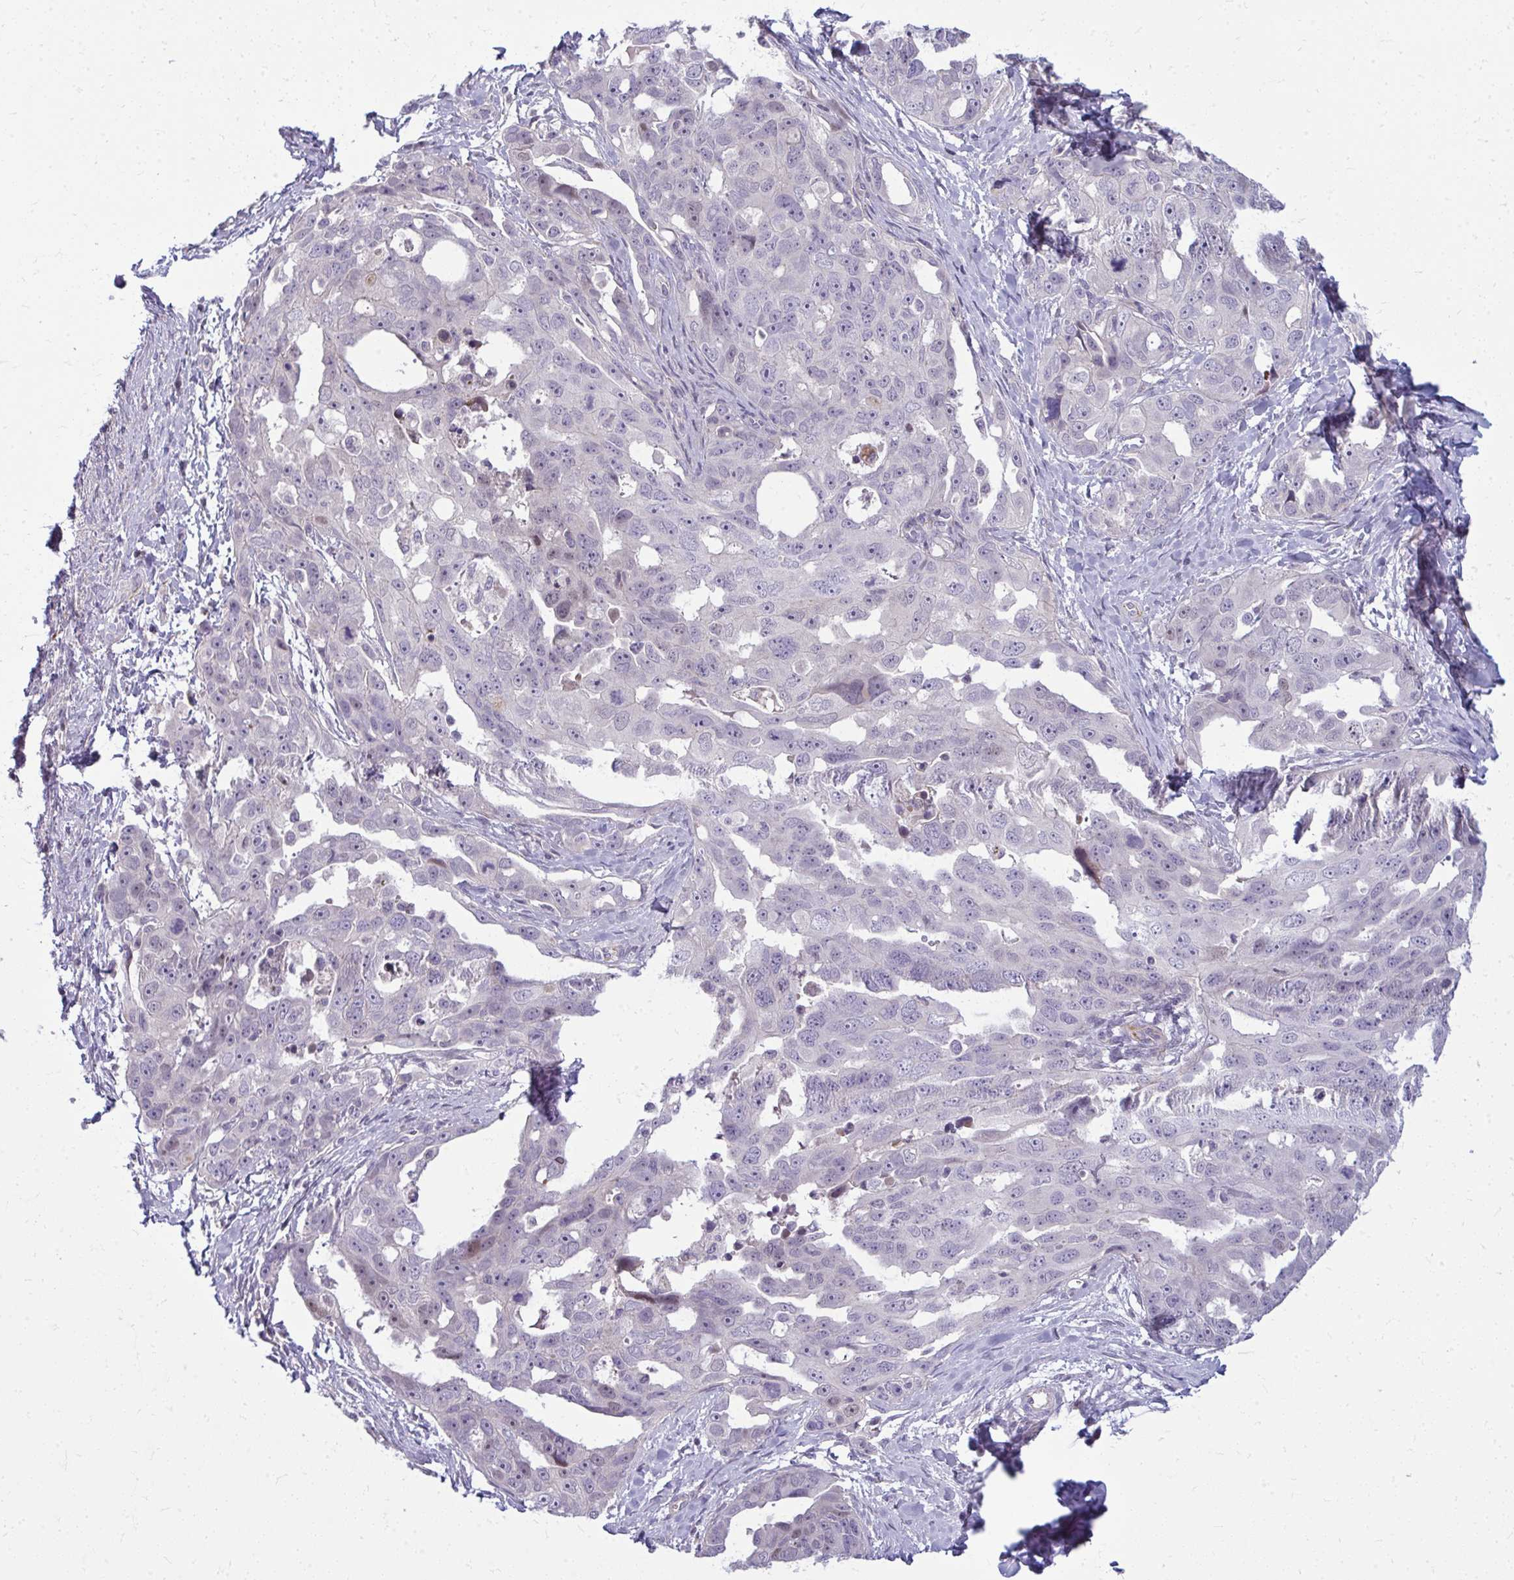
{"staining": {"intensity": "negative", "quantity": "none", "location": "none"}, "tissue": "ovarian cancer", "cell_type": "Tumor cells", "image_type": "cancer", "snomed": [{"axis": "morphology", "description": "Carcinoma, endometroid"}, {"axis": "topography", "description": "Ovary"}], "caption": "Photomicrograph shows no significant protein expression in tumor cells of ovarian cancer.", "gene": "SLC14A1", "patient": {"sex": "female", "age": 70}}